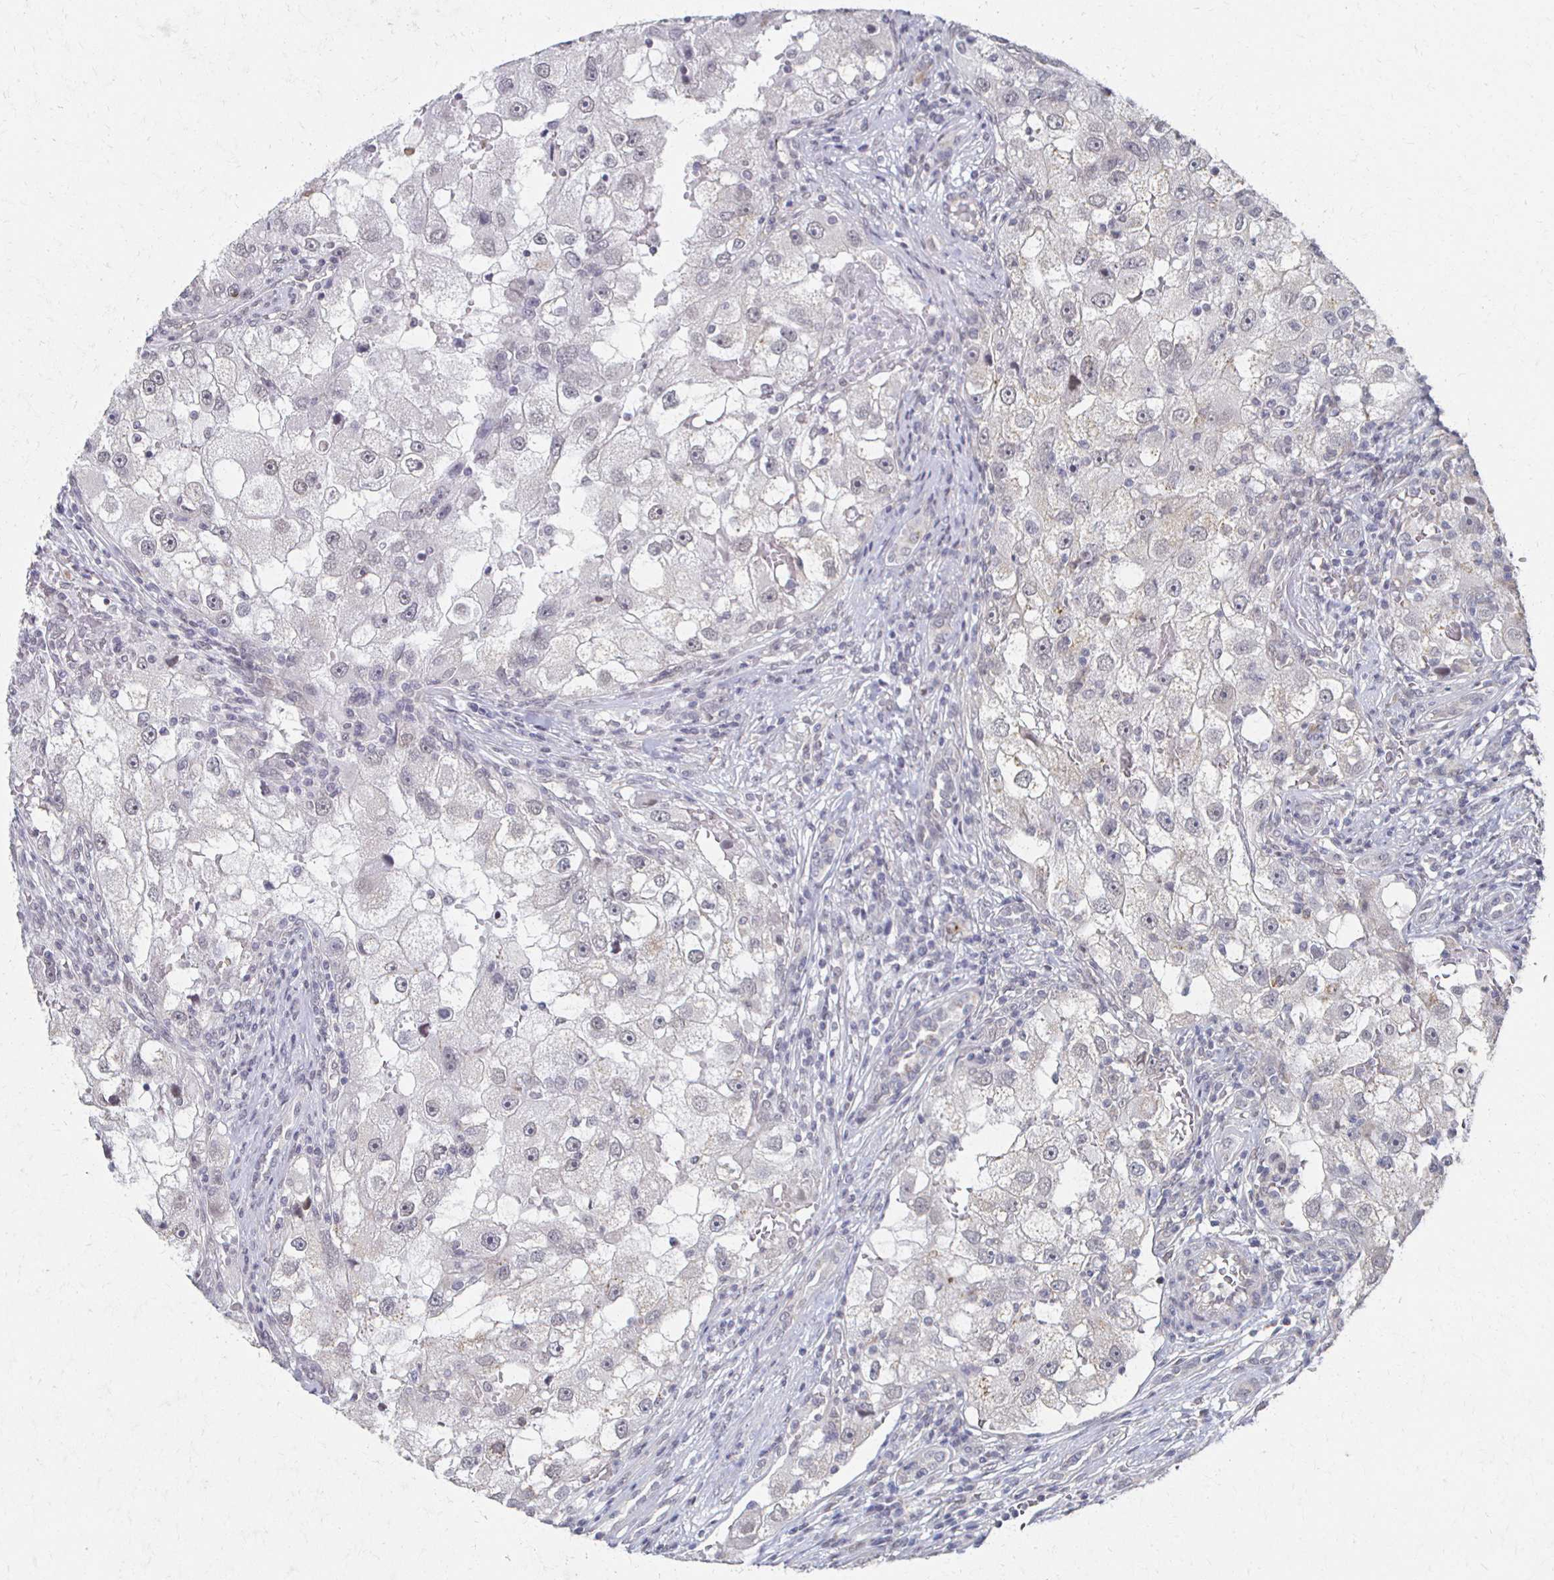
{"staining": {"intensity": "negative", "quantity": "none", "location": "none"}, "tissue": "renal cancer", "cell_type": "Tumor cells", "image_type": "cancer", "snomed": [{"axis": "morphology", "description": "Adenocarcinoma, NOS"}, {"axis": "topography", "description": "Kidney"}], "caption": "This is a photomicrograph of immunohistochemistry staining of renal cancer, which shows no expression in tumor cells. Nuclei are stained in blue.", "gene": "DAB1", "patient": {"sex": "male", "age": 63}}